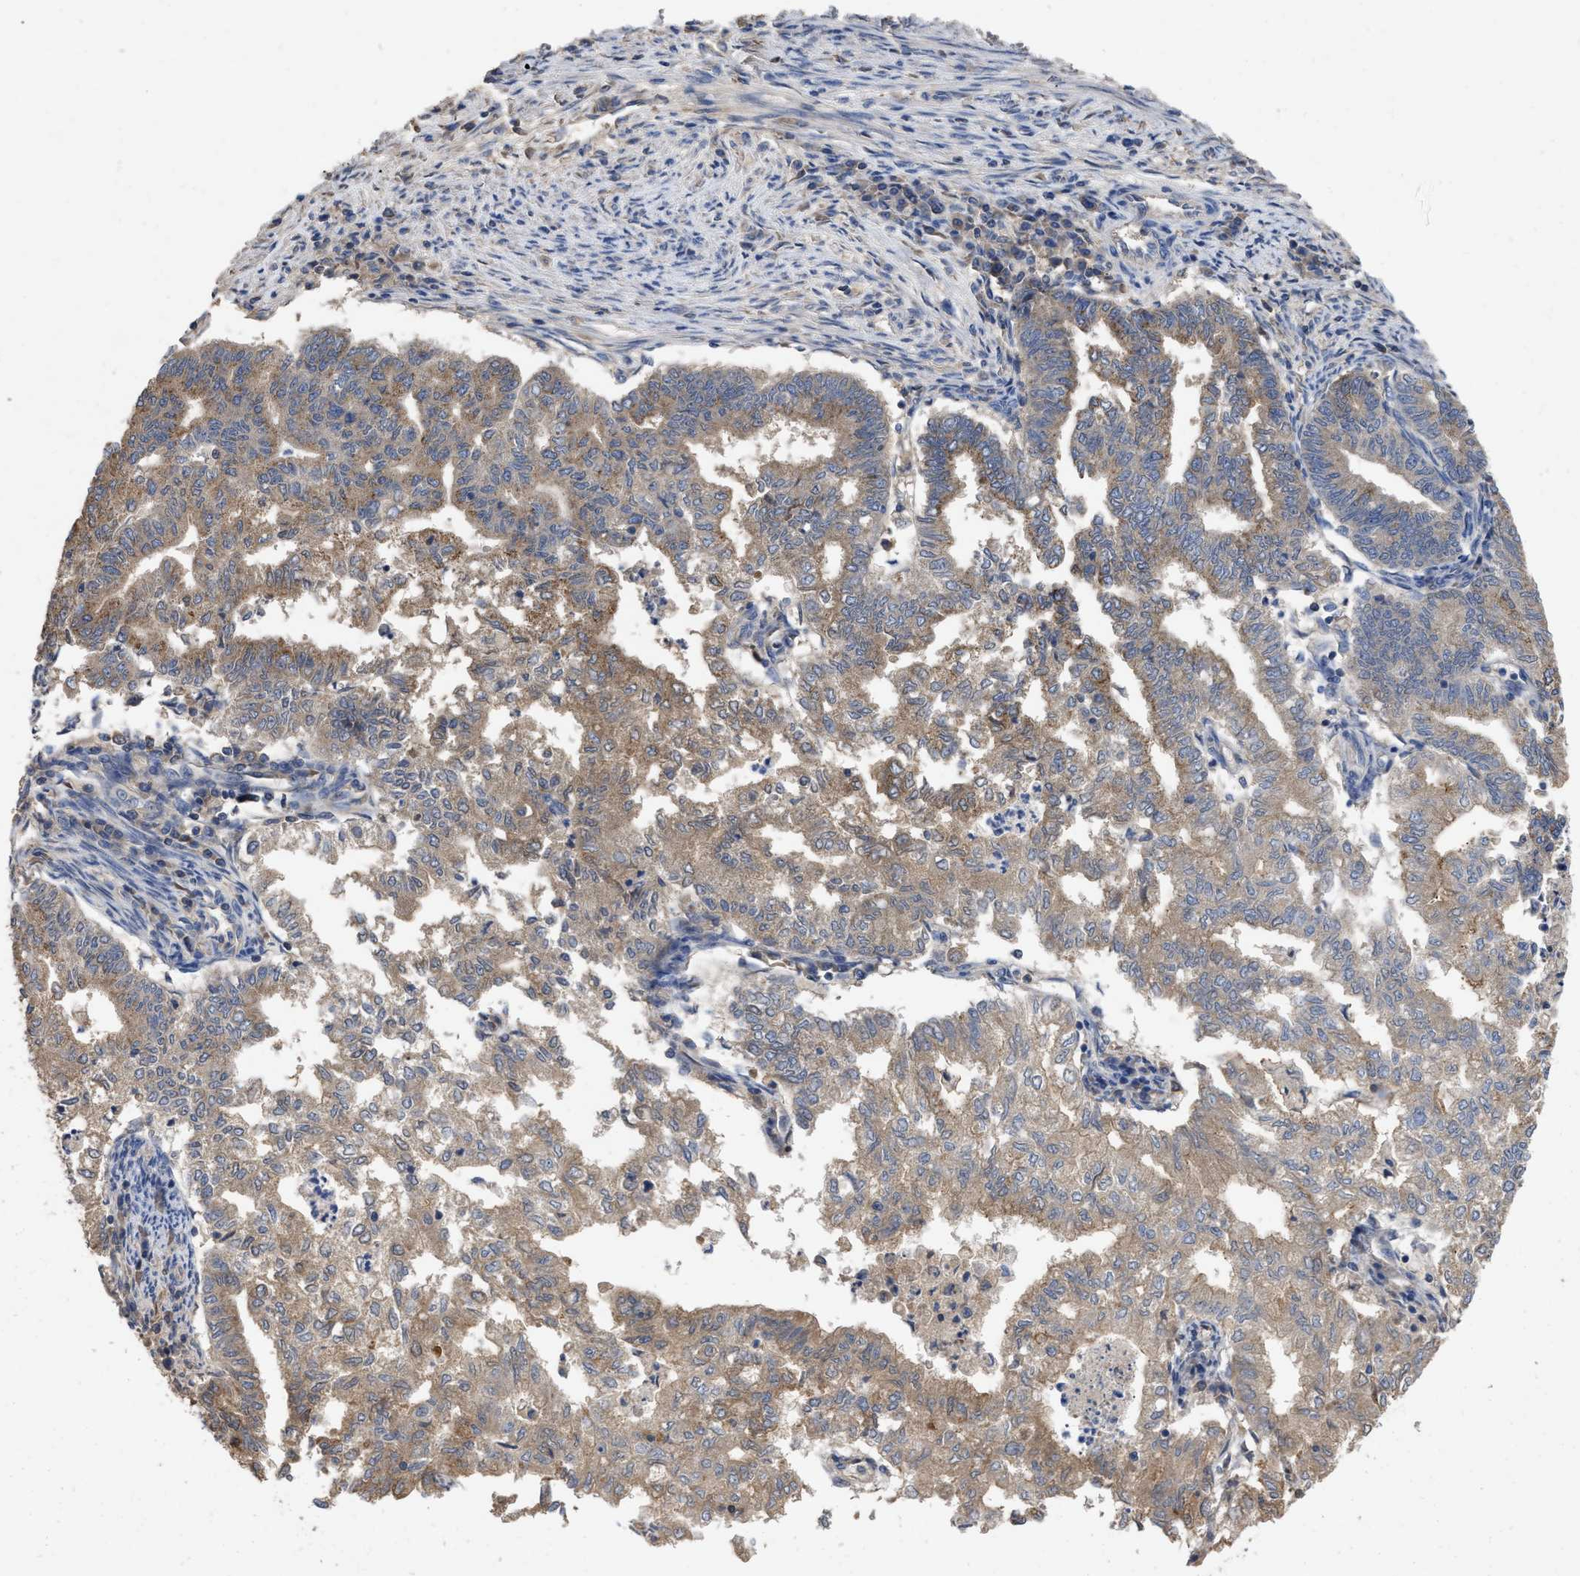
{"staining": {"intensity": "moderate", "quantity": "<25%", "location": "cytoplasmic/membranous"}, "tissue": "endometrial cancer", "cell_type": "Tumor cells", "image_type": "cancer", "snomed": [{"axis": "morphology", "description": "Polyp, NOS"}, {"axis": "morphology", "description": "Adenocarcinoma, NOS"}, {"axis": "morphology", "description": "Adenoma, NOS"}, {"axis": "topography", "description": "Endometrium"}], "caption": "Approximately <25% of tumor cells in human endometrial cancer show moderate cytoplasmic/membranous protein staining as visualized by brown immunohistochemical staining.", "gene": "RAP1GDS1", "patient": {"sex": "female", "age": 79}}